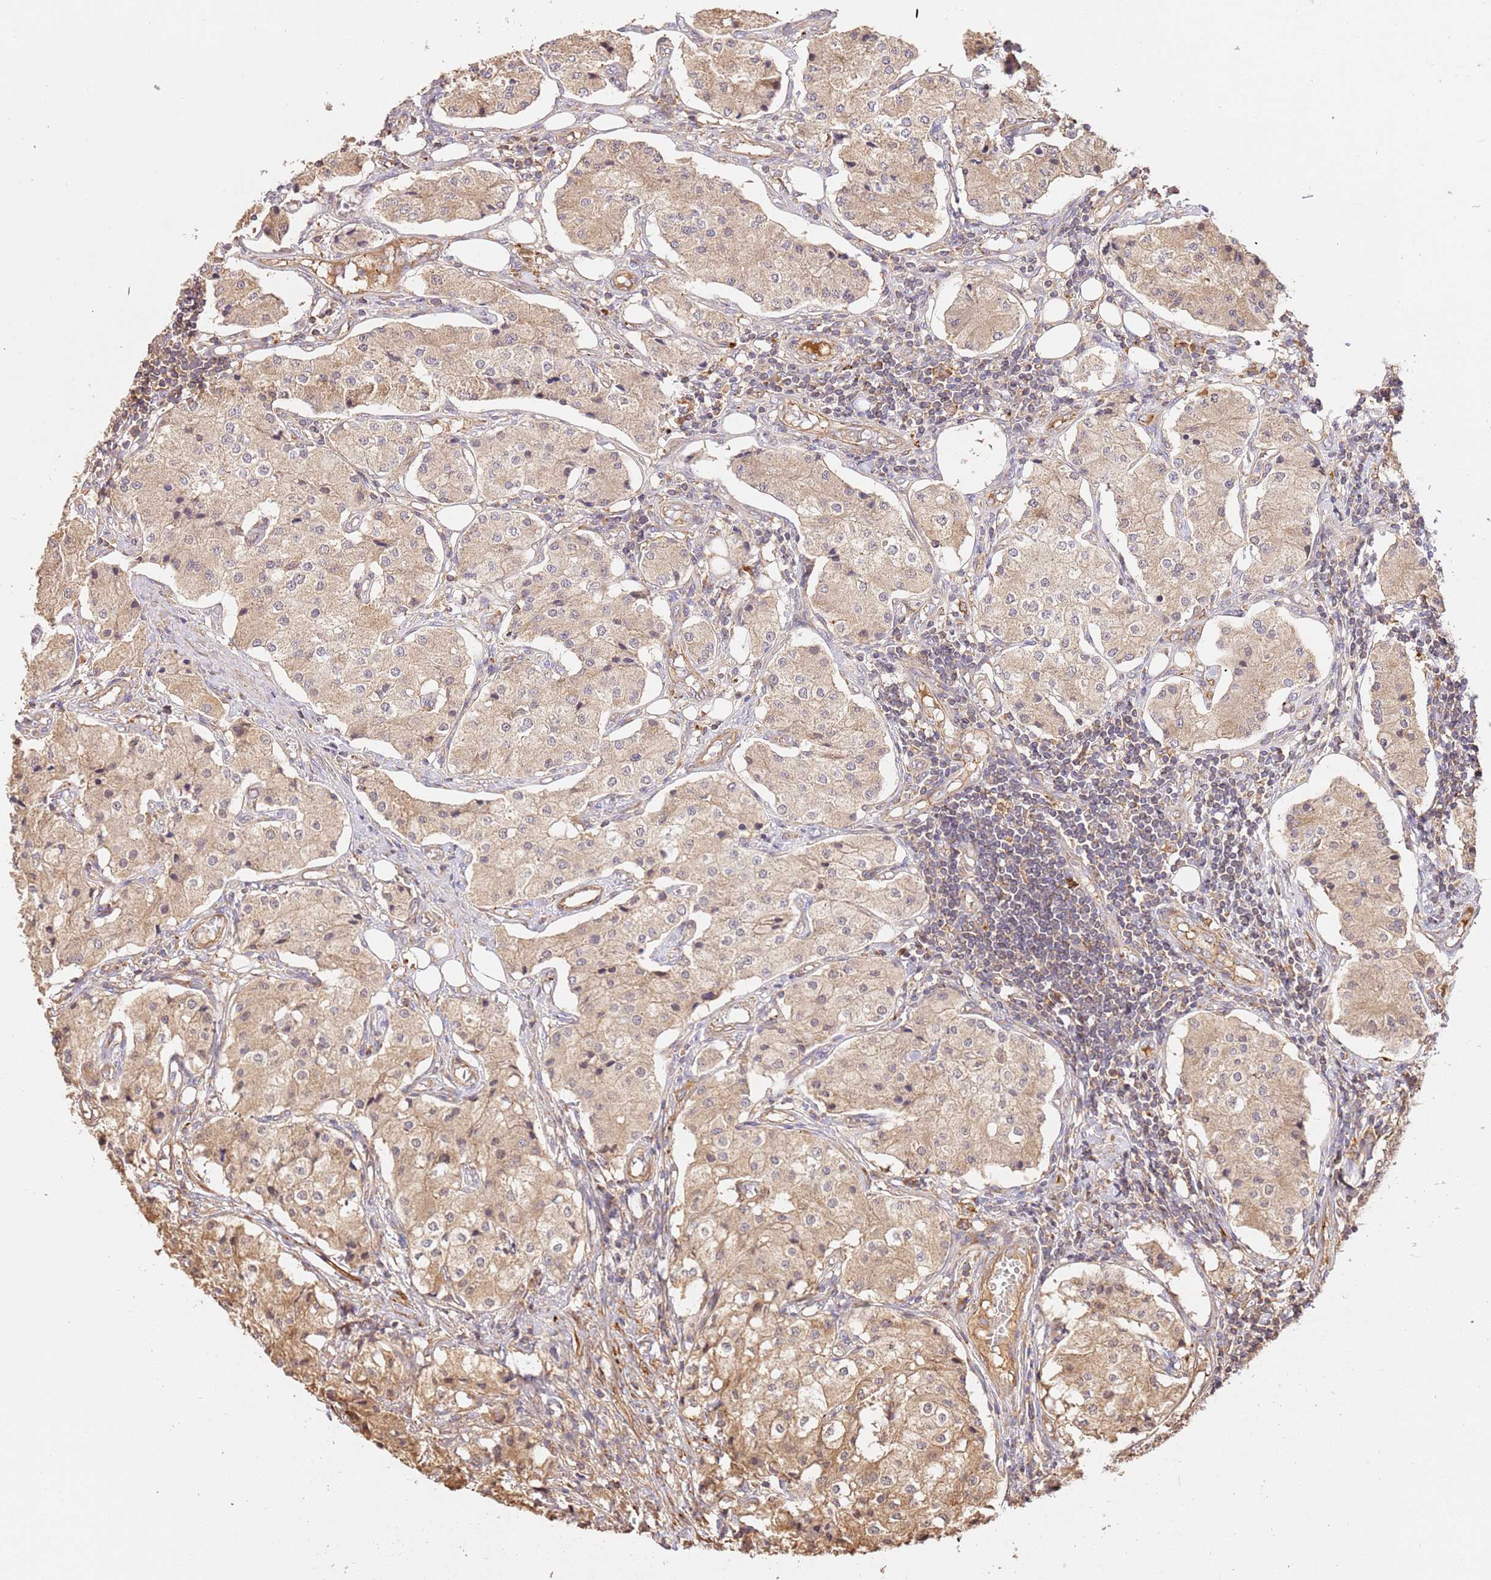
{"staining": {"intensity": "weak", "quantity": "25%-75%", "location": "cytoplasmic/membranous"}, "tissue": "carcinoid", "cell_type": "Tumor cells", "image_type": "cancer", "snomed": [{"axis": "morphology", "description": "Carcinoid, malignant, NOS"}, {"axis": "topography", "description": "Colon"}], "caption": "Tumor cells show weak cytoplasmic/membranous expression in approximately 25%-75% of cells in malignant carcinoid. (IHC, brightfield microscopy, high magnification).", "gene": "CEP55", "patient": {"sex": "female", "age": 52}}